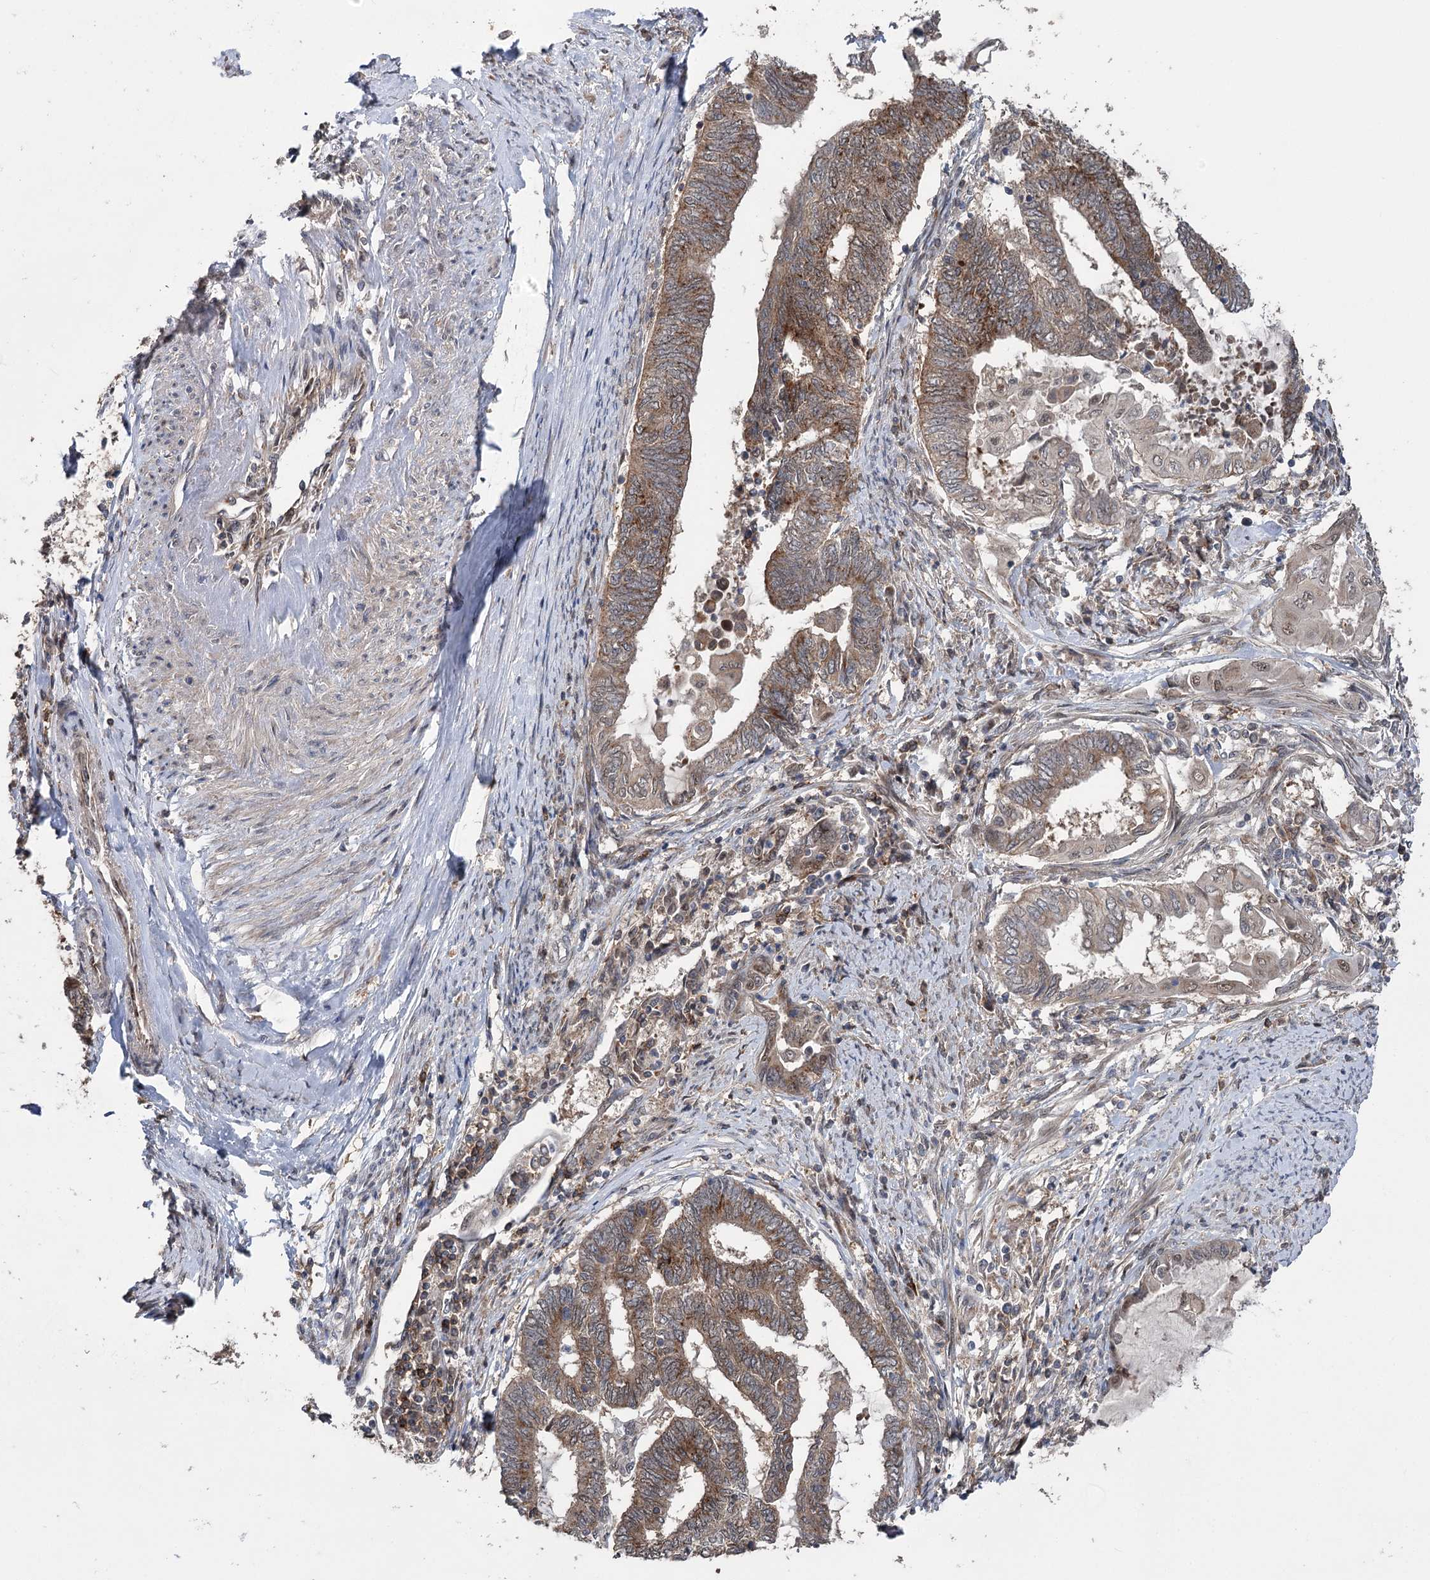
{"staining": {"intensity": "moderate", "quantity": ">75%", "location": "cytoplasmic/membranous"}, "tissue": "endometrial cancer", "cell_type": "Tumor cells", "image_type": "cancer", "snomed": [{"axis": "morphology", "description": "Adenocarcinoma, NOS"}, {"axis": "topography", "description": "Uterus"}, {"axis": "topography", "description": "Endometrium"}], "caption": "A photomicrograph showing moderate cytoplasmic/membranous expression in approximately >75% of tumor cells in adenocarcinoma (endometrial), as visualized by brown immunohistochemical staining.", "gene": "STX6", "patient": {"sex": "female", "age": 70}}